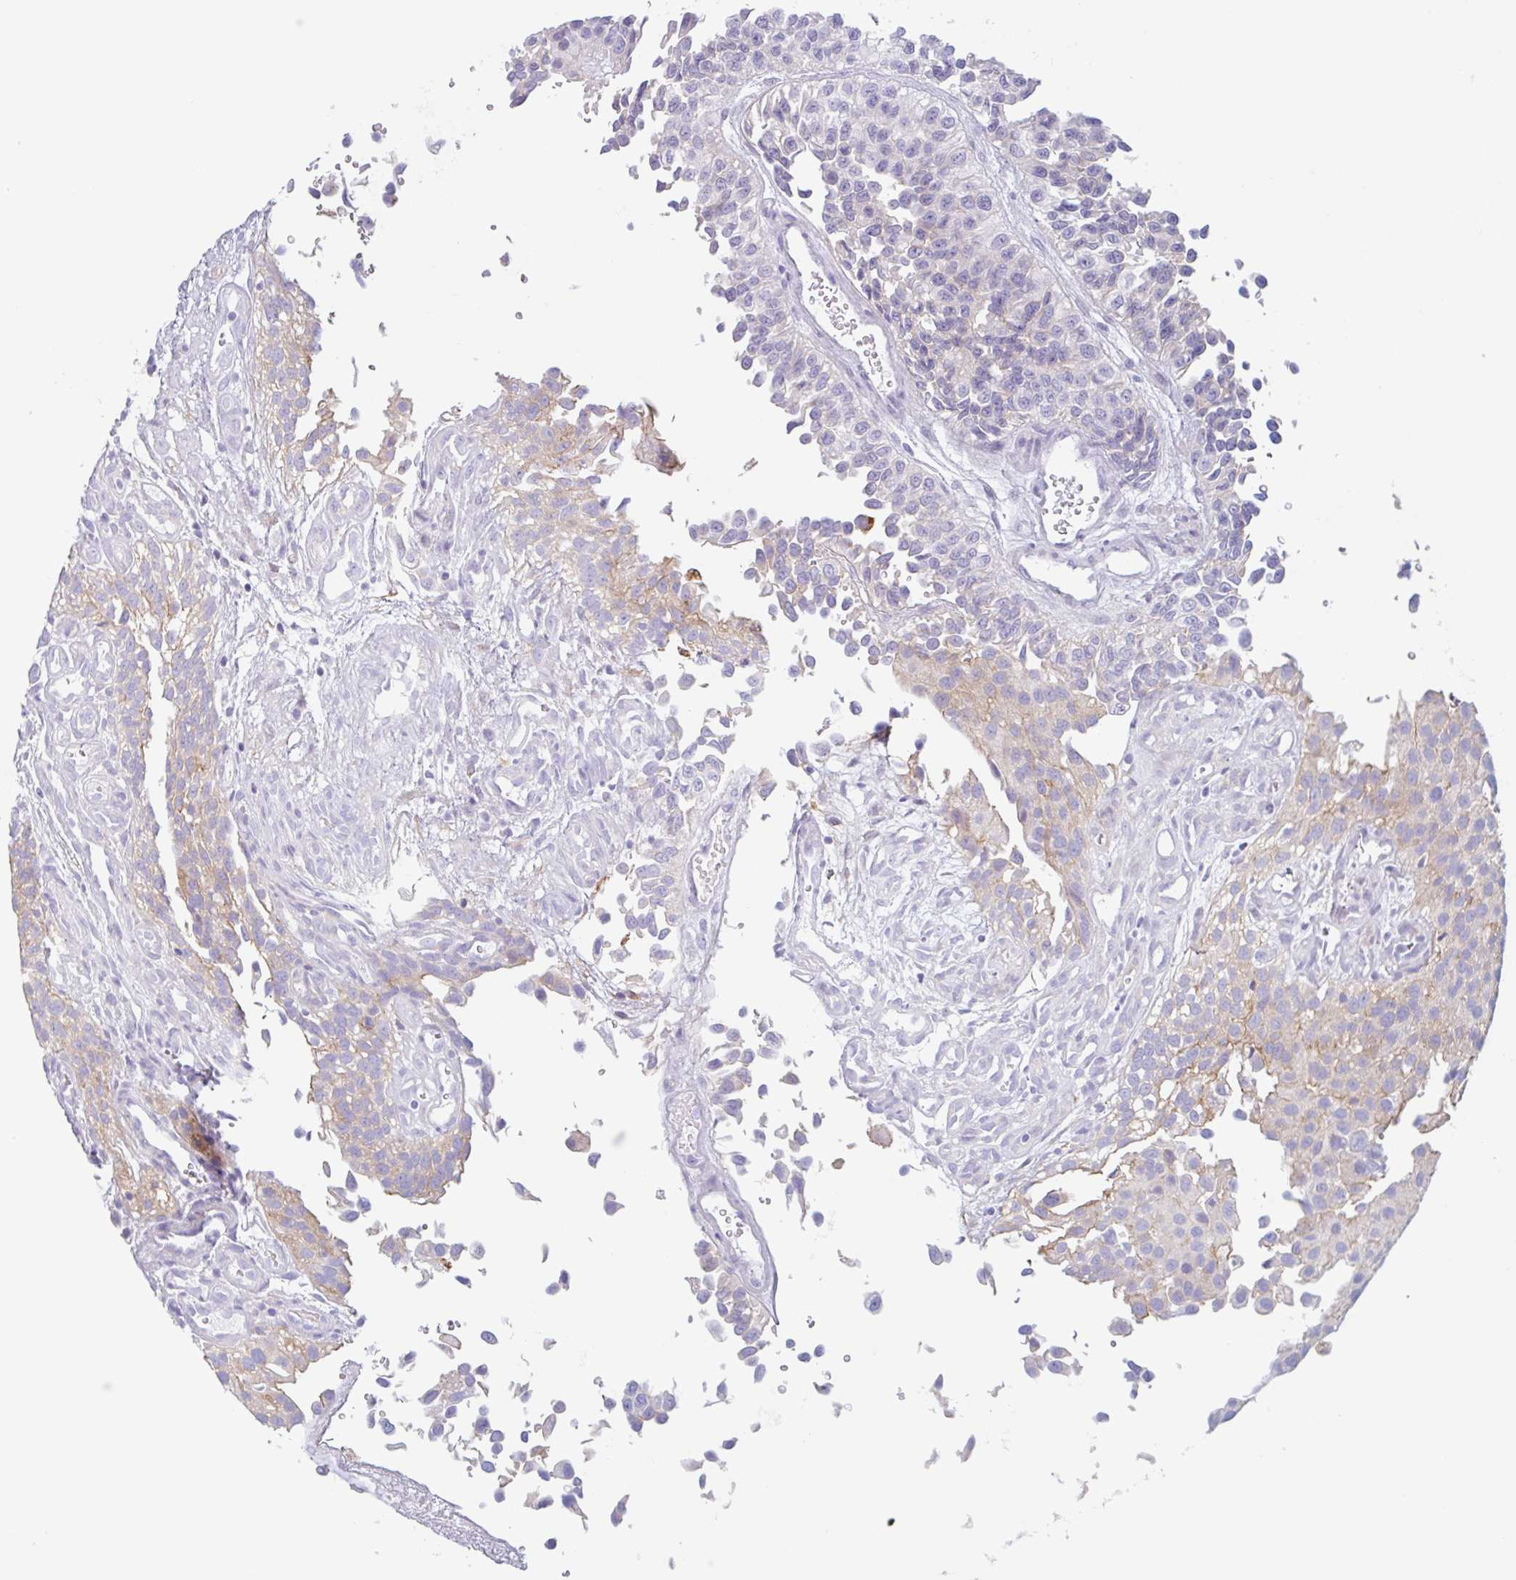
{"staining": {"intensity": "weak", "quantity": "<25%", "location": "cytoplasmic/membranous"}, "tissue": "urothelial cancer", "cell_type": "Tumor cells", "image_type": "cancer", "snomed": [{"axis": "morphology", "description": "Urothelial carcinoma, NOS"}, {"axis": "topography", "description": "Urinary bladder"}], "caption": "Immunohistochemical staining of transitional cell carcinoma shows no significant positivity in tumor cells.", "gene": "MYH10", "patient": {"sex": "male", "age": 87}}